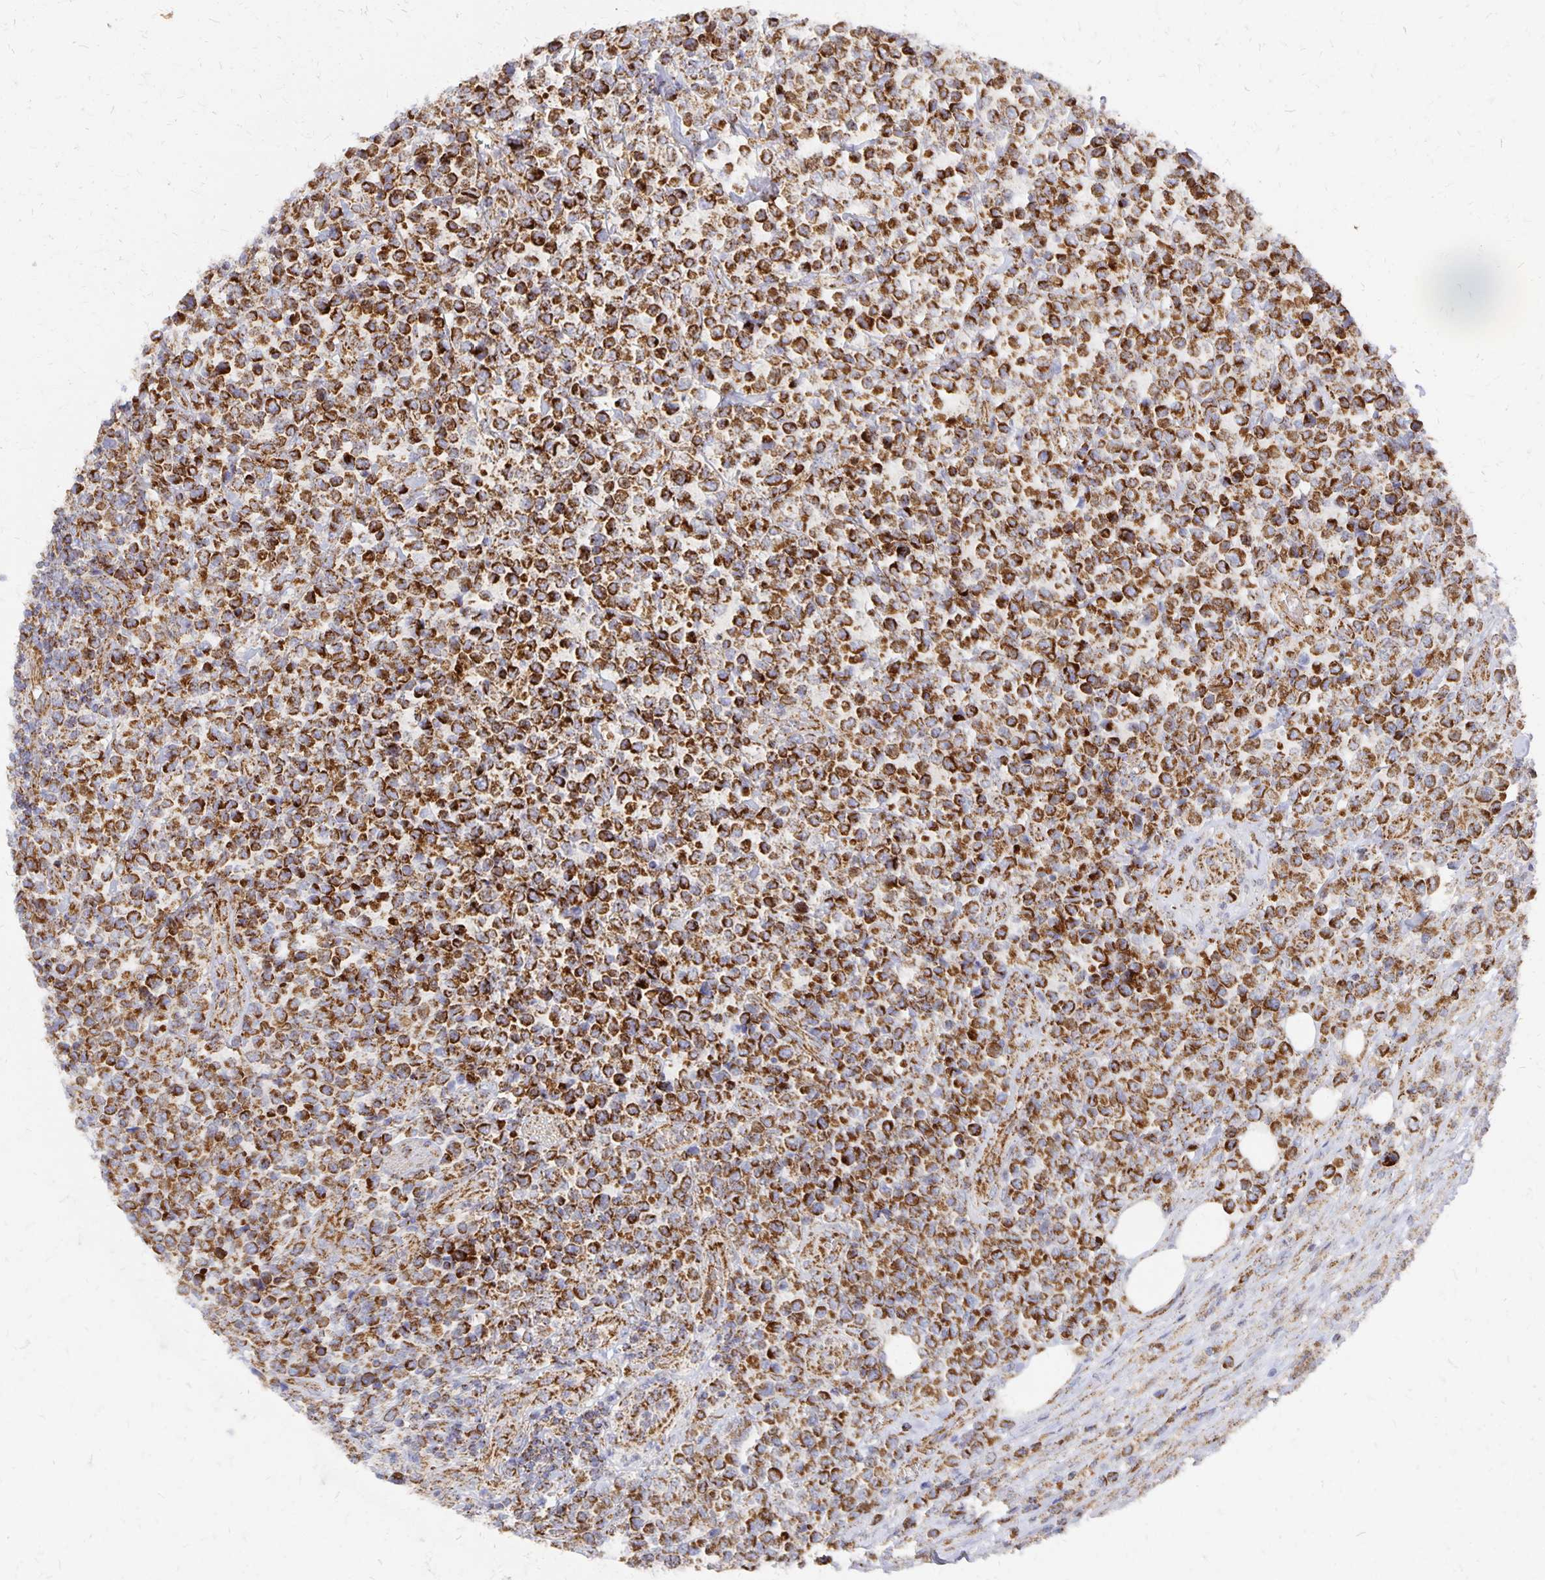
{"staining": {"intensity": "strong", "quantity": ">75%", "location": "cytoplasmic/membranous"}, "tissue": "lymphoma", "cell_type": "Tumor cells", "image_type": "cancer", "snomed": [{"axis": "morphology", "description": "Malignant lymphoma, non-Hodgkin's type, High grade"}, {"axis": "topography", "description": "Soft tissue"}], "caption": "There is high levels of strong cytoplasmic/membranous expression in tumor cells of high-grade malignant lymphoma, non-Hodgkin's type, as demonstrated by immunohistochemical staining (brown color).", "gene": "STOML2", "patient": {"sex": "female", "age": 56}}